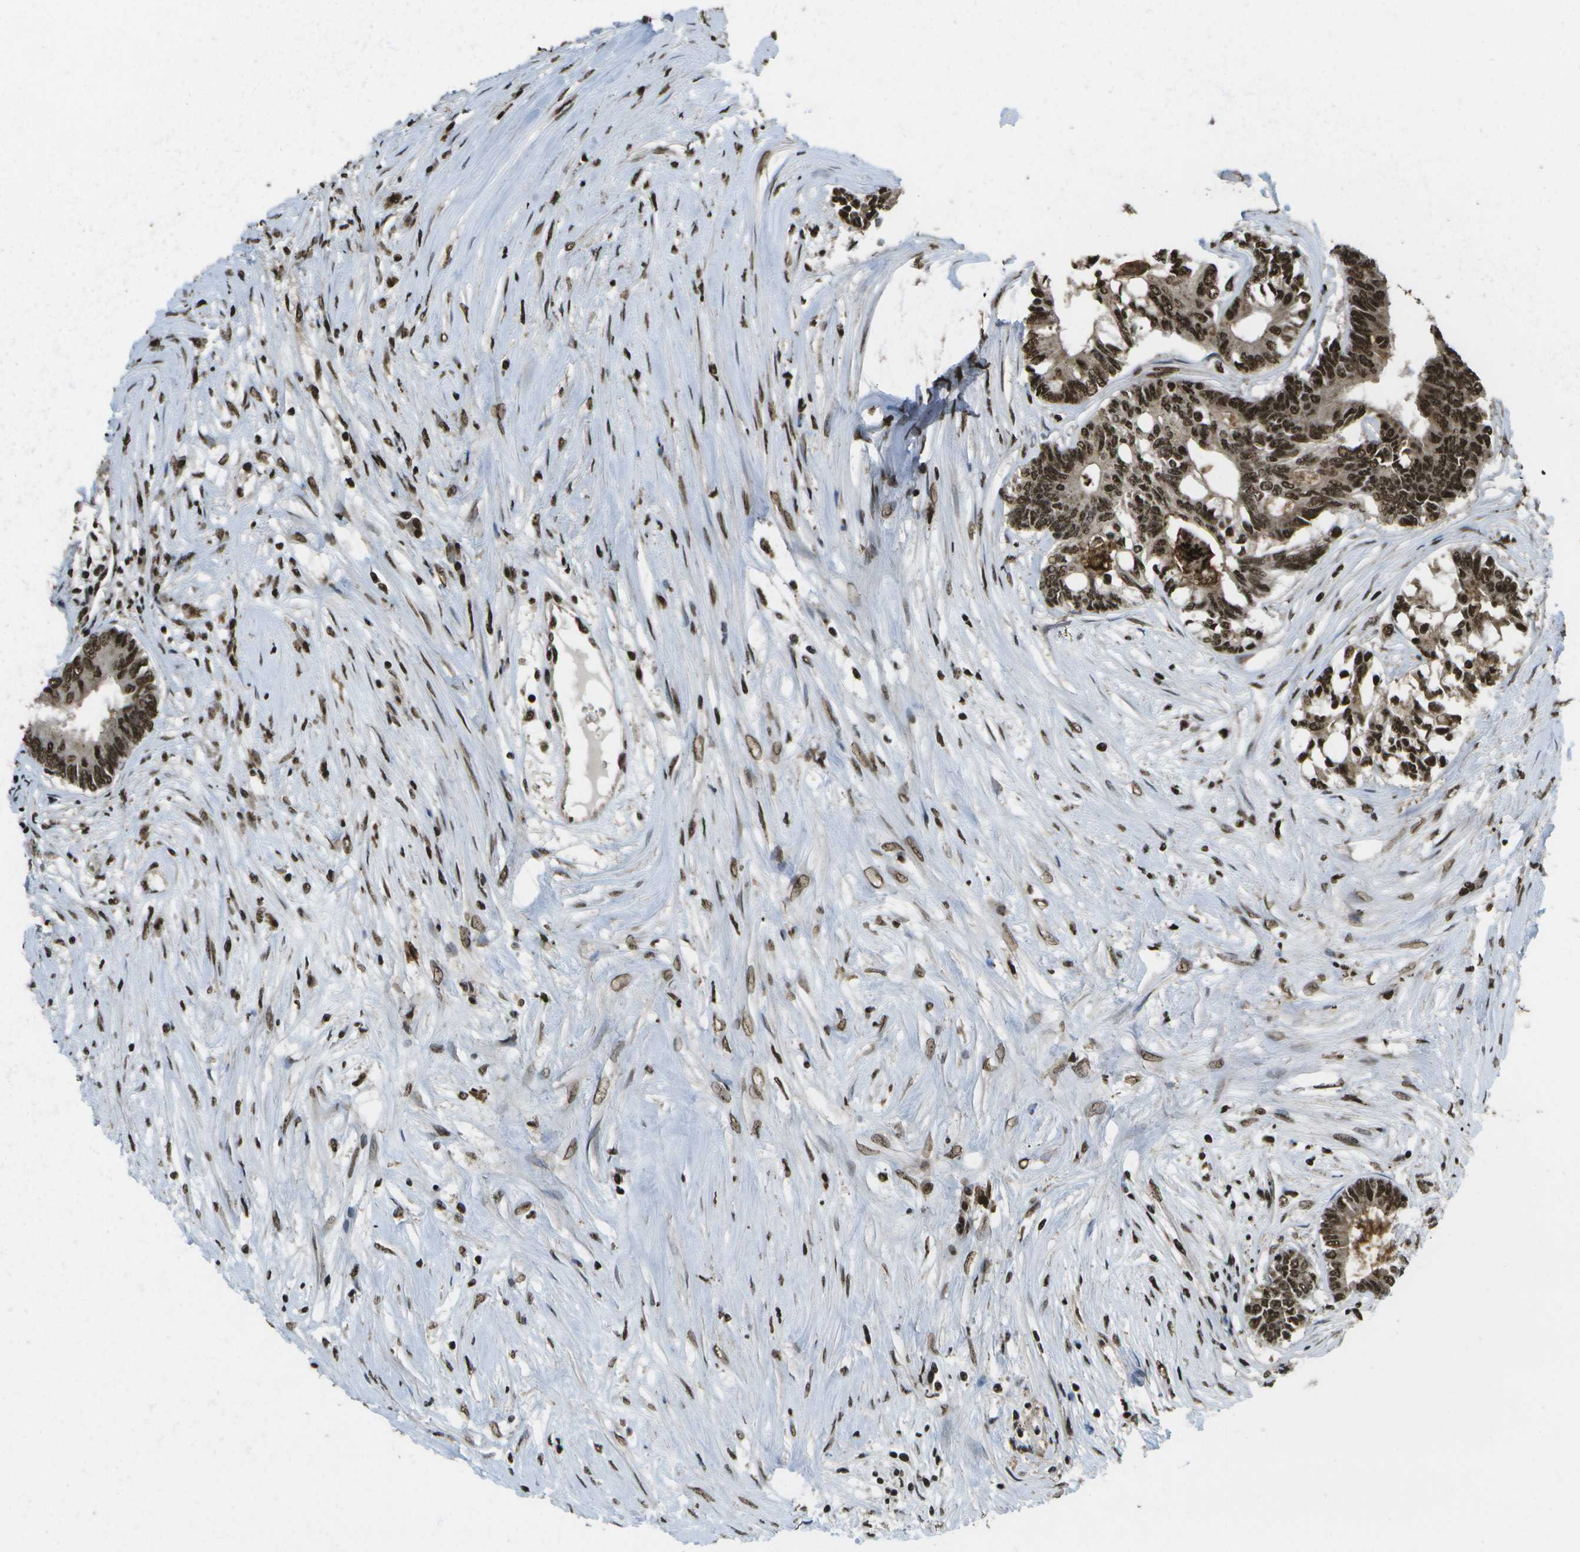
{"staining": {"intensity": "strong", "quantity": ">75%", "location": "cytoplasmic/membranous,nuclear"}, "tissue": "colorectal cancer", "cell_type": "Tumor cells", "image_type": "cancer", "snomed": [{"axis": "morphology", "description": "Adenocarcinoma, NOS"}, {"axis": "topography", "description": "Rectum"}], "caption": "Immunohistochemical staining of human colorectal adenocarcinoma exhibits high levels of strong cytoplasmic/membranous and nuclear protein positivity in approximately >75% of tumor cells. (IHC, brightfield microscopy, high magnification).", "gene": "SPEN", "patient": {"sex": "male", "age": 63}}